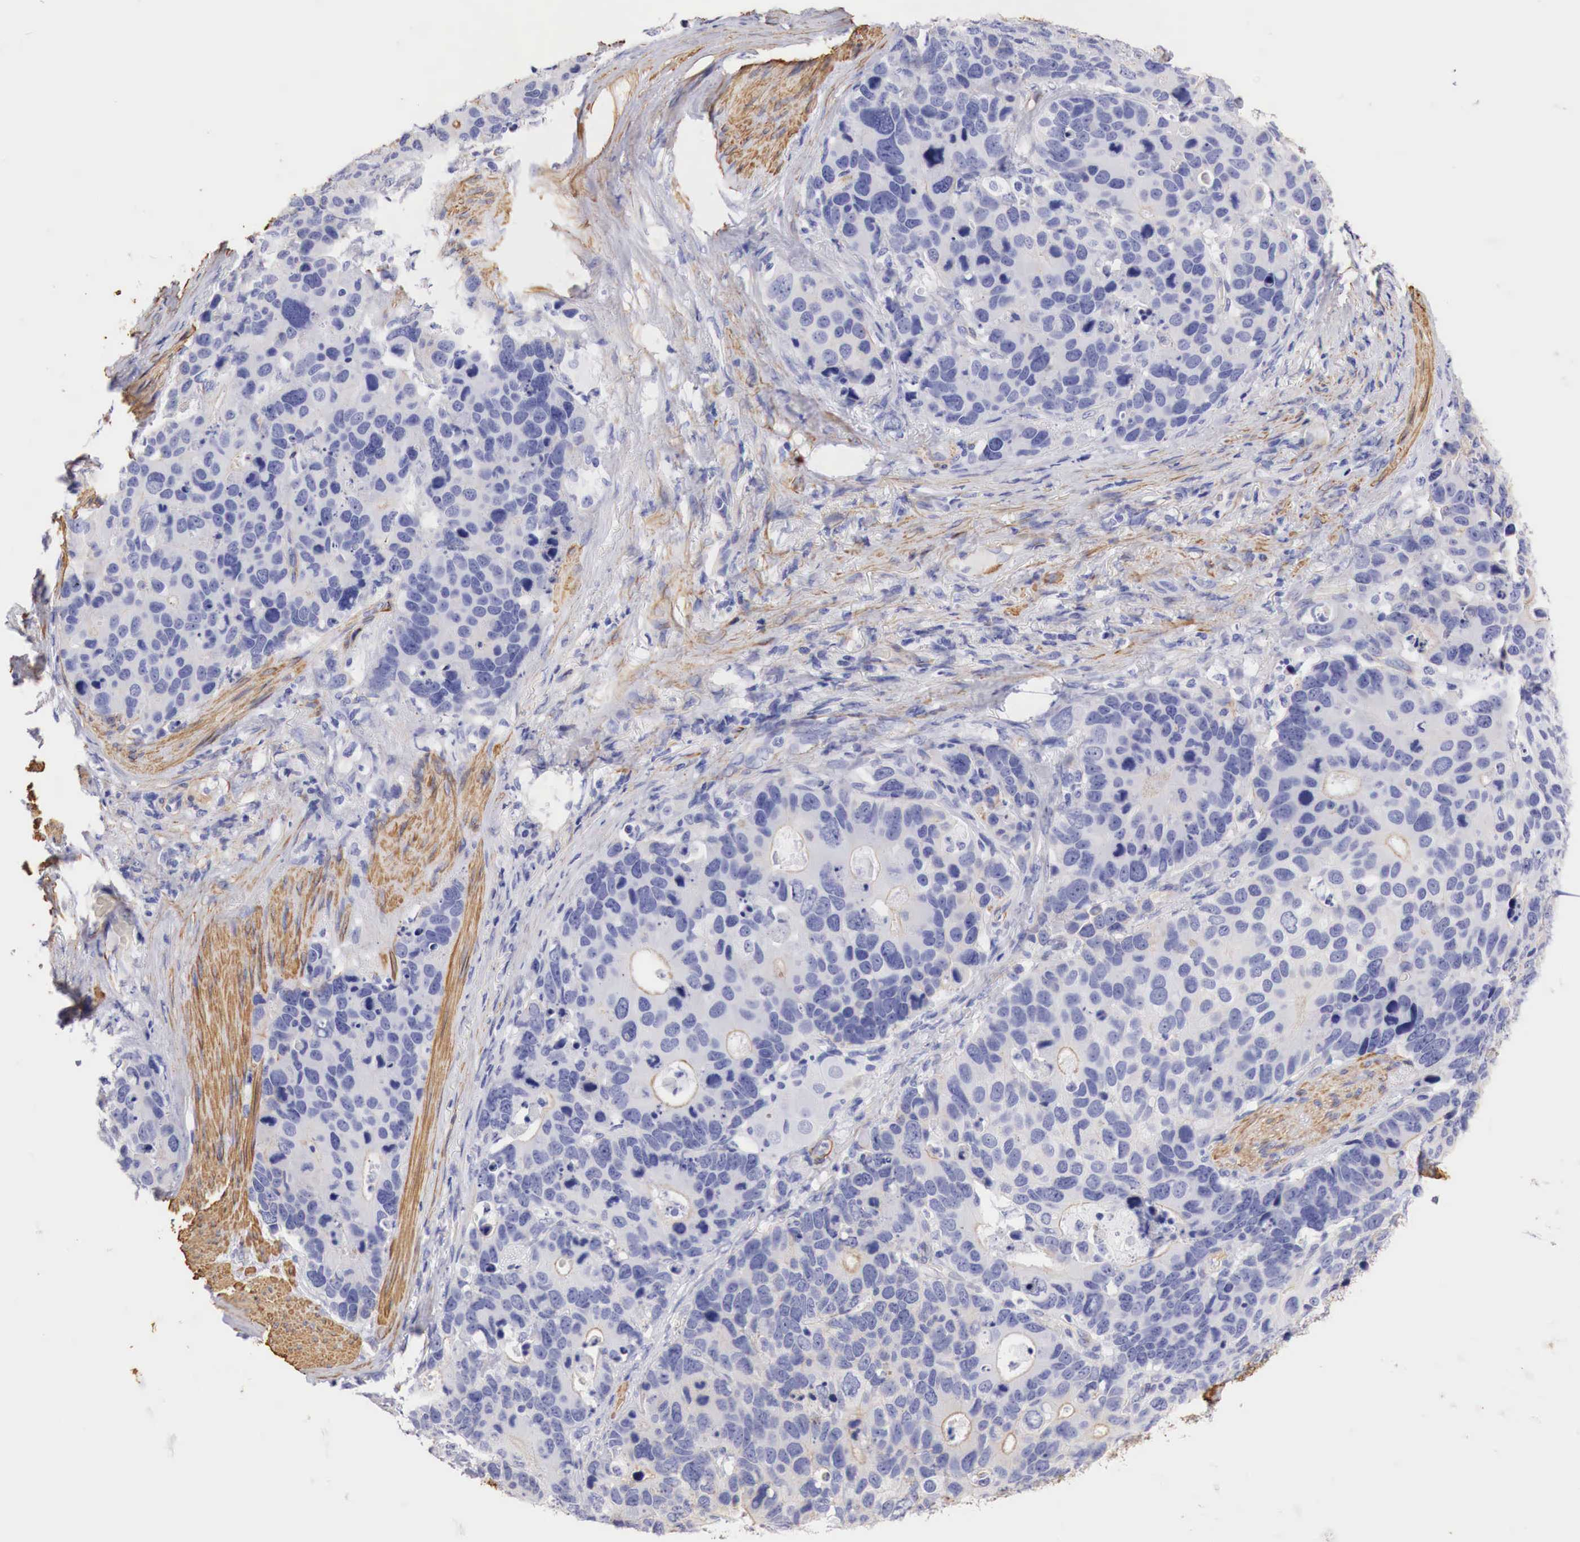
{"staining": {"intensity": "negative", "quantity": "none", "location": "none"}, "tissue": "stomach cancer", "cell_type": "Tumor cells", "image_type": "cancer", "snomed": [{"axis": "morphology", "description": "Adenocarcinoma, NOS"}, {"axis": "topography", "description": "Stomach, upper"}], "caption": "DAB (3,3'-diaminobenzidine) immunohistochemical staining of human stomach adenocarcinoma demonstrates no significant expression in tumor cells. (DAB (3,3'-diaminobenzidine) immunohistochemistry visualized using brightfield microscopy, high magnification).", "gene": "TPM1", "patient": {"sex": "male", "age": 71}}